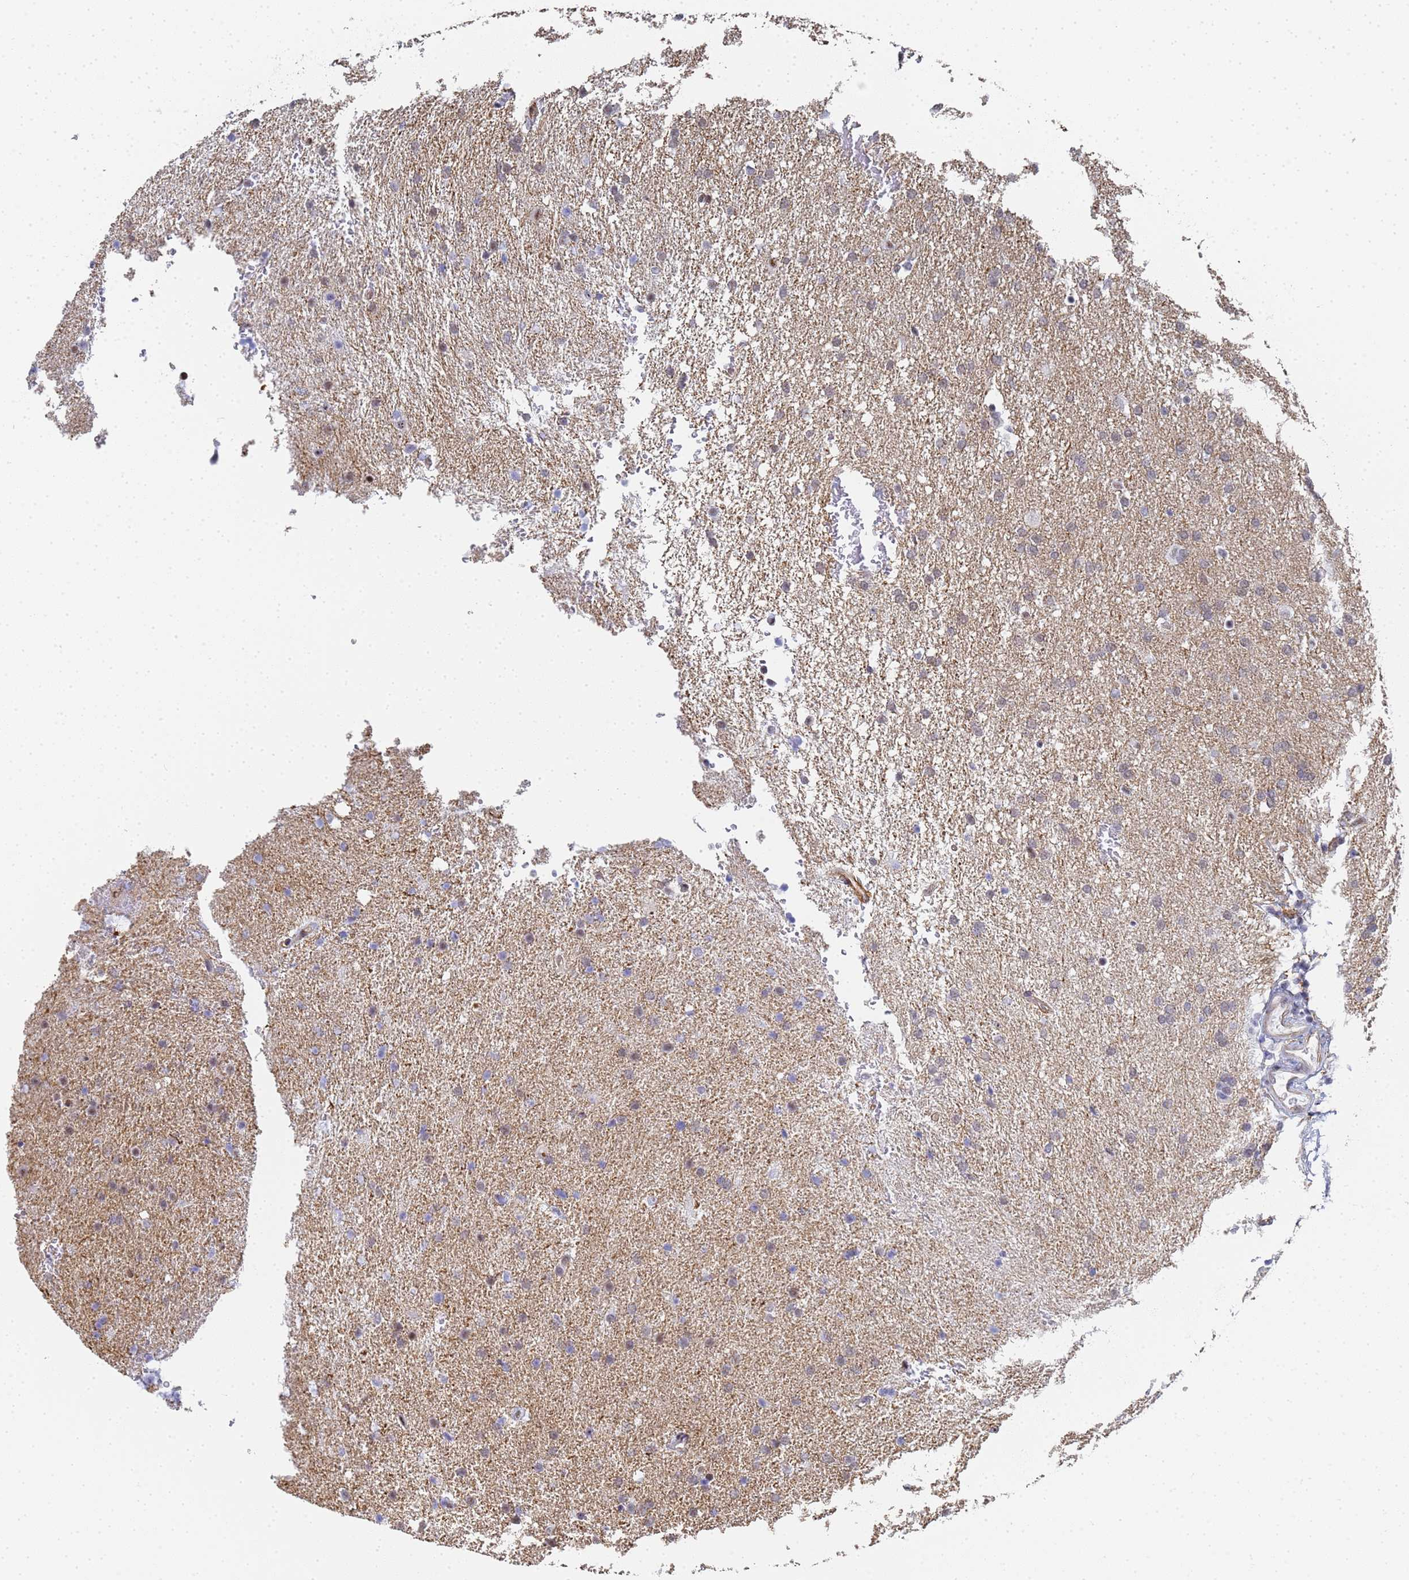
{"staining": {"intensity": "weak", "quantity": "25%-75%", "location": "cytoplasmic/membranous"}, "tissue": "glioma", "cell_type": "Tumor cells", "image_type": "cancer", "snomed": [{"axis": "morphology", "description": "Glioma, malignant, High grade"}, {"axis": "topography", "description": "Brain"}], "caption": "Weak cytoplasmic/membranous expression is identified in about 25%-75% of tumor cells in high-grade glioma (malignant). Nuclei are stained in blue.", "gene": "PRRT4", "patient": {"sex": "male", "age": 72}}